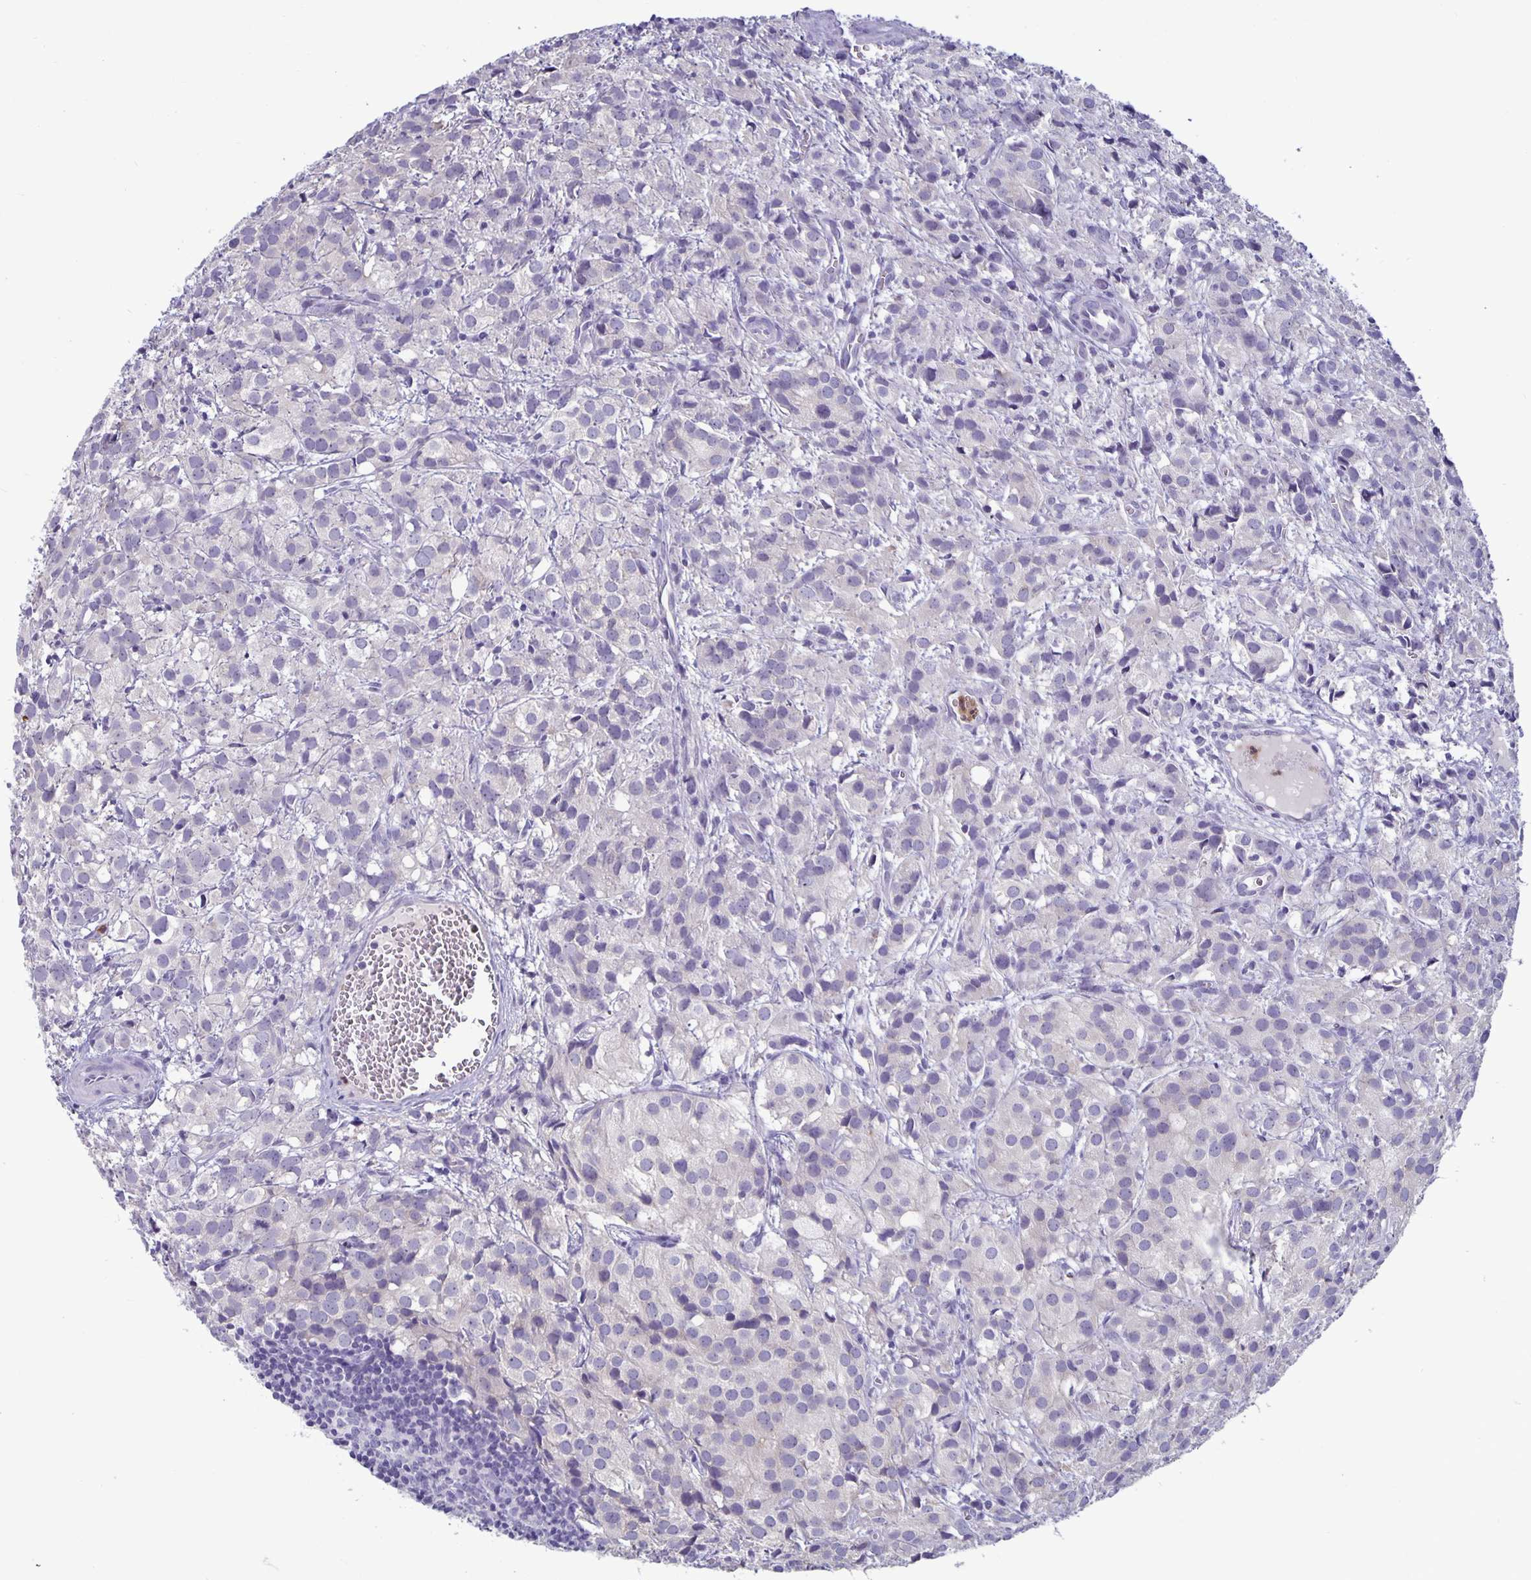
{"staining": {"intensity": "negative", "quantity": "none", "location": "none"}, "tissue": "prostate cancer", "cell_type": "Tumor cells", "image_type": "cancer", "snomed": [{"axis": "morphology", "description": "Adenocarcinoma, High grade"}, {"axis": "topography", "description": "Prostate"}], "caption": "Immunohistochemistry (IHC) histopathology image of human prostate high-grade adenocarcinoma stained for a protein (brown), which shows no positivity in tumor cells.", "gene": "PLCB3", "patient": {"sex": "male", "age": 86}}